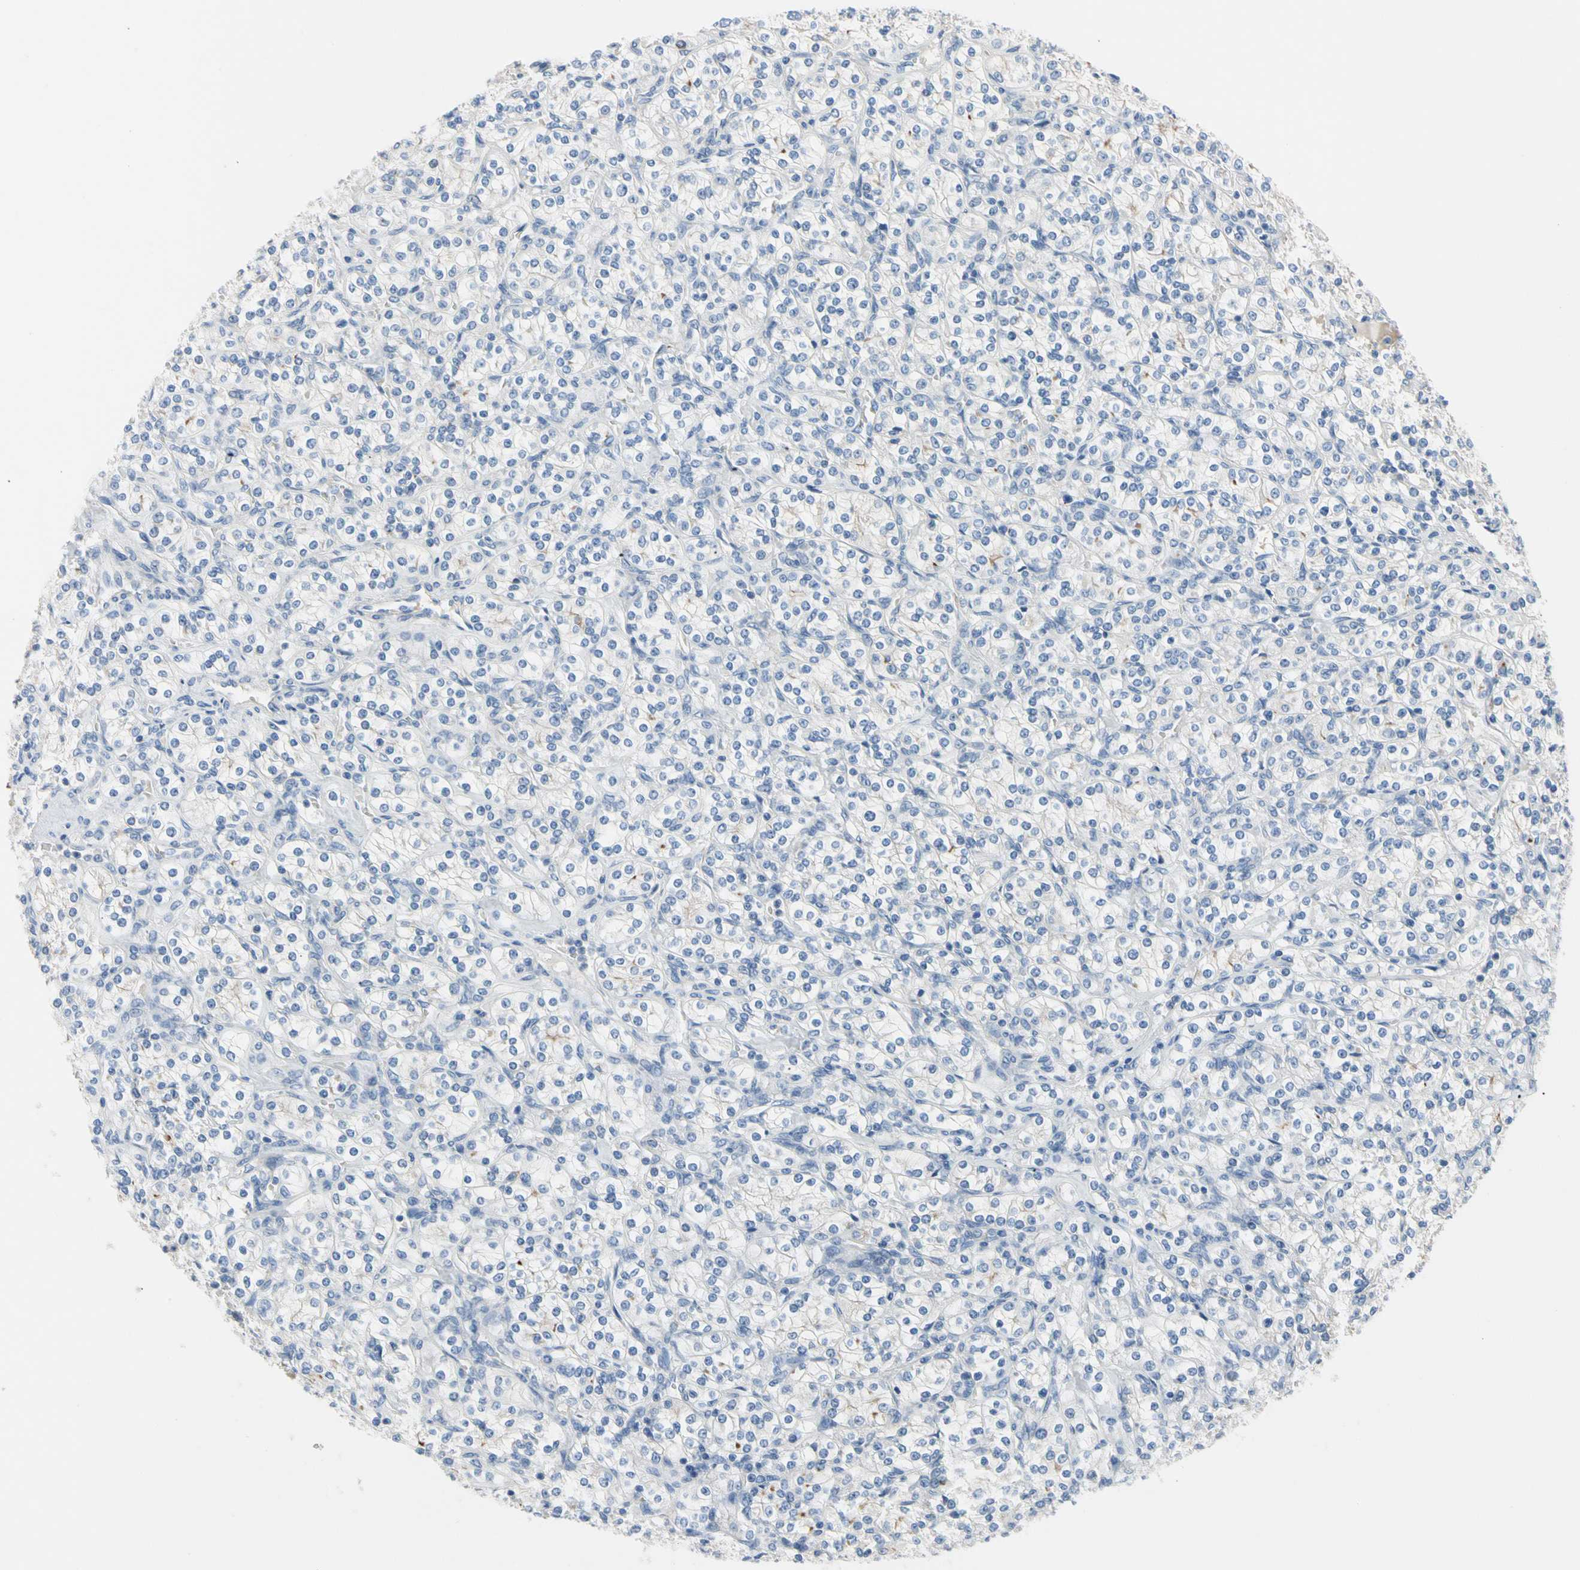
{"staining": {"intensity": "negative", "quantity": "none", "location": "none"}, "tissue": "renal cancer", "cell_type": "Tumor cells", "image_type": "cancer", "snomed": [{"axis": "morphology", "description": "Adenocarcinoma, NOS"}, {"axis": "topography", "description": "Kidney"}], "caption": "A photomicrograph of renal cancer (adenocarcinoma) stained for a protein demonstrates no brown staining in tumor cells.", "gene": "MARK1", "patient": {"sex": "male", "age": 77}}